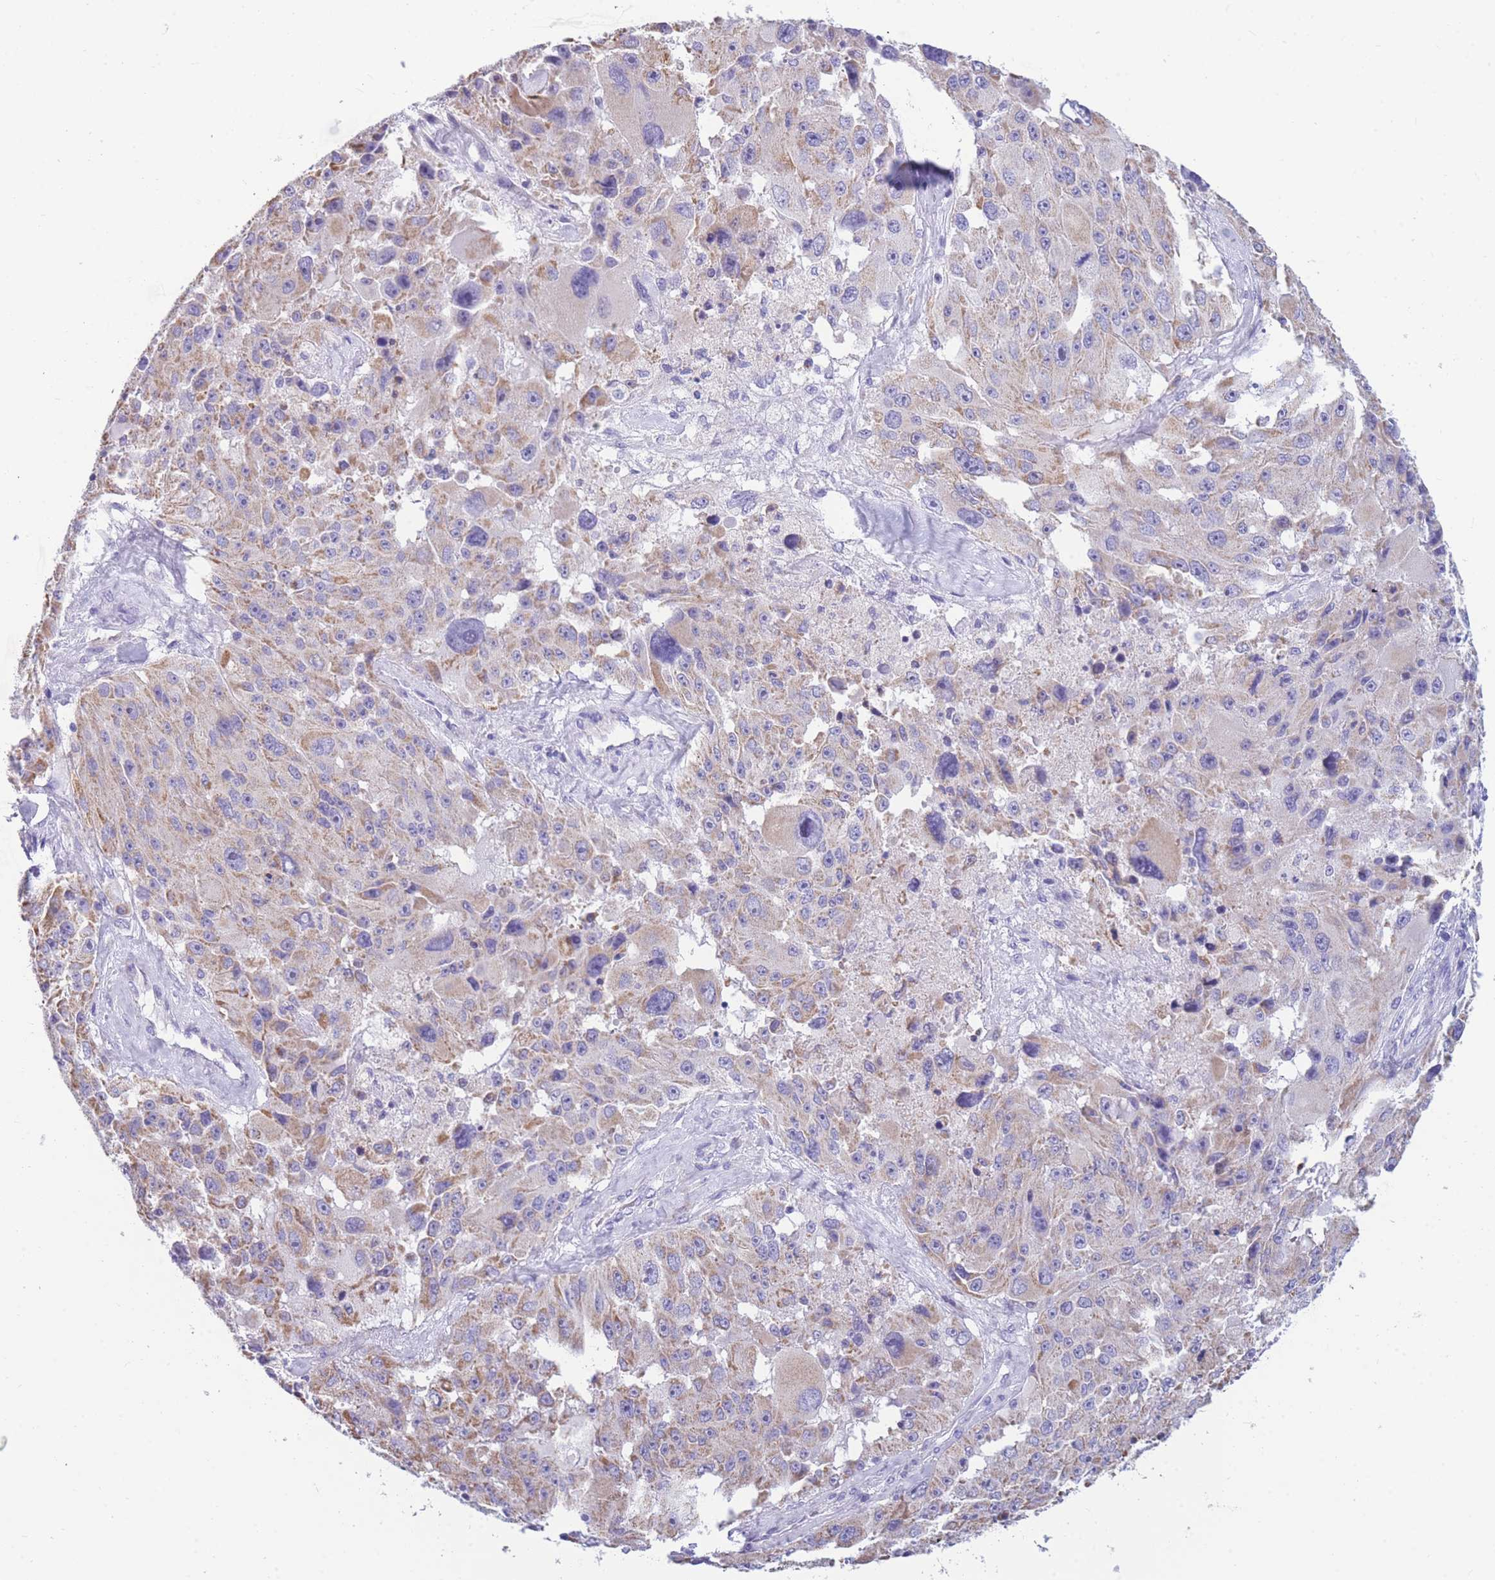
{"staining": {"intensity": "weak", "quantity": "25%-75%", "location": "cytoplasmic/membranous"}, "tissue": "melanoma", "cell_type": "Tumor cells", "image_type": "cancer", "snomed": [{"axis": "morphology", "description": "Malignant melanoma, Metastatic site"}, {"axis": "topography", "description": "Lymph node"}], "caption": "IHC image of neoplastic tissue: human melanoma stained using IHC reveals low levels of weak protein expression localized specifically in the cytoplasmic/membranous of tumor cells, appearing as a cytoplasmic/membranous brown color.", "gene": "DHRS11", "patient": {"sex": "male", "age": 62}}